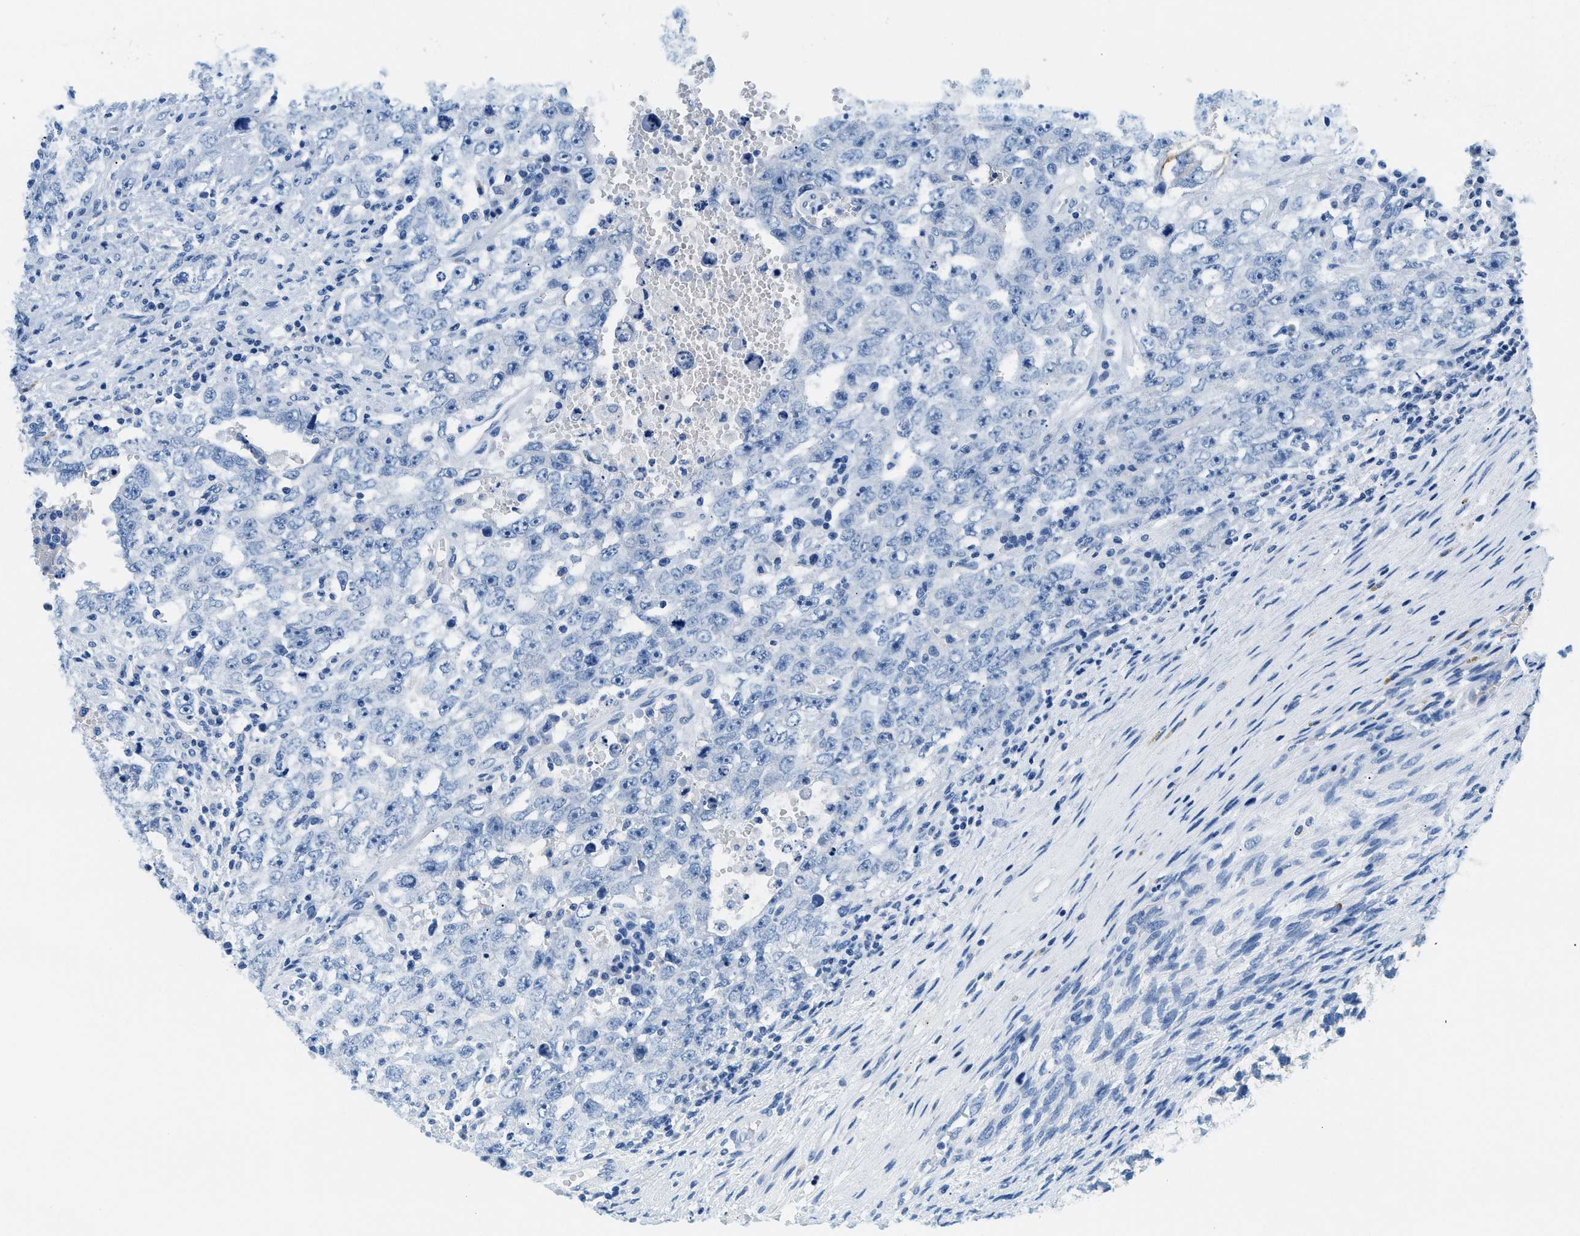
{"staining": {"intensity": "negative", "quantity": "none", "location": "none"}, "tissue": "testis cancer", "cell_type": "Tumor cells", "image_type": "cancer", "snomed": [{"axis": "morphology", "description": "Carcinoma, Embryonal, NOS"}, {"axis": "topography", "description": "Testis"}], "caption": "IHC image of neoplastic tissue: human testis cancer (embryonal carcinoma) stained with DAB demonstrates no significant protein expression in tumor cells. (DAB (3,3'-diaminobenzidine) IHC, high magnification).", "gene": "STXBP2", "patient": {"sex": "male", "age": 26}}